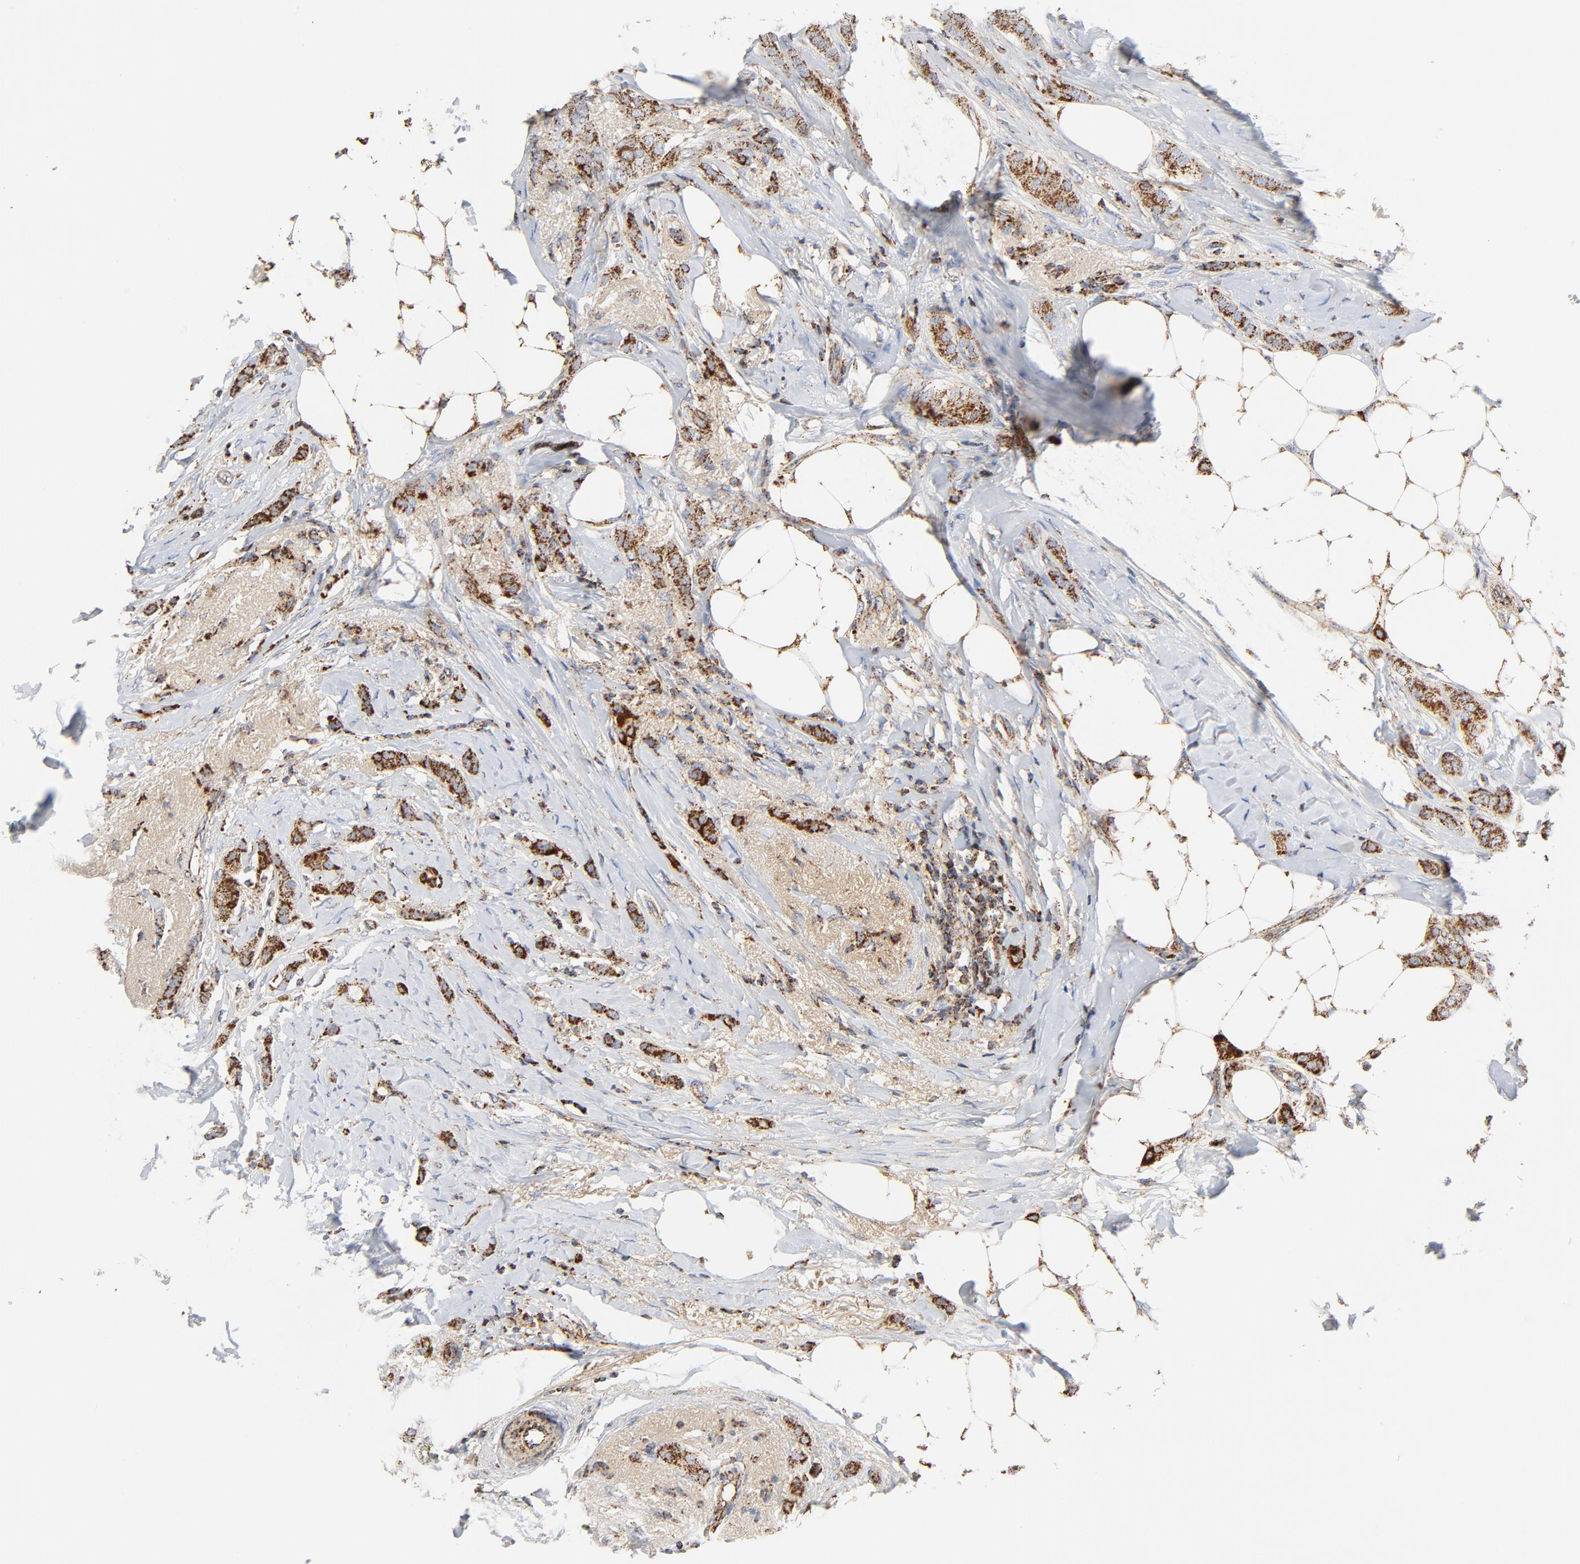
{"staining": {"intensity": "strong", "quantity": ">75%", "location": "cytoplasmic/membranous"}, "tissue": "breast cancer", "cell_type": "Tumor cells", "image_type": "cancer", "snomed": [{"axis": "morphology", "description": "Lobular carcinoma"}, {"axis": "topography", "description": "Breast"}], "caption": "Brown immunohistochemical staining in human breast cancer (lobular carcinoma) exhibits strong cytoplasmic/membranous staining in about >75% of tumor cells.", "gene": "PCNX4", "patient": {"sex": "female", "age": 55}}